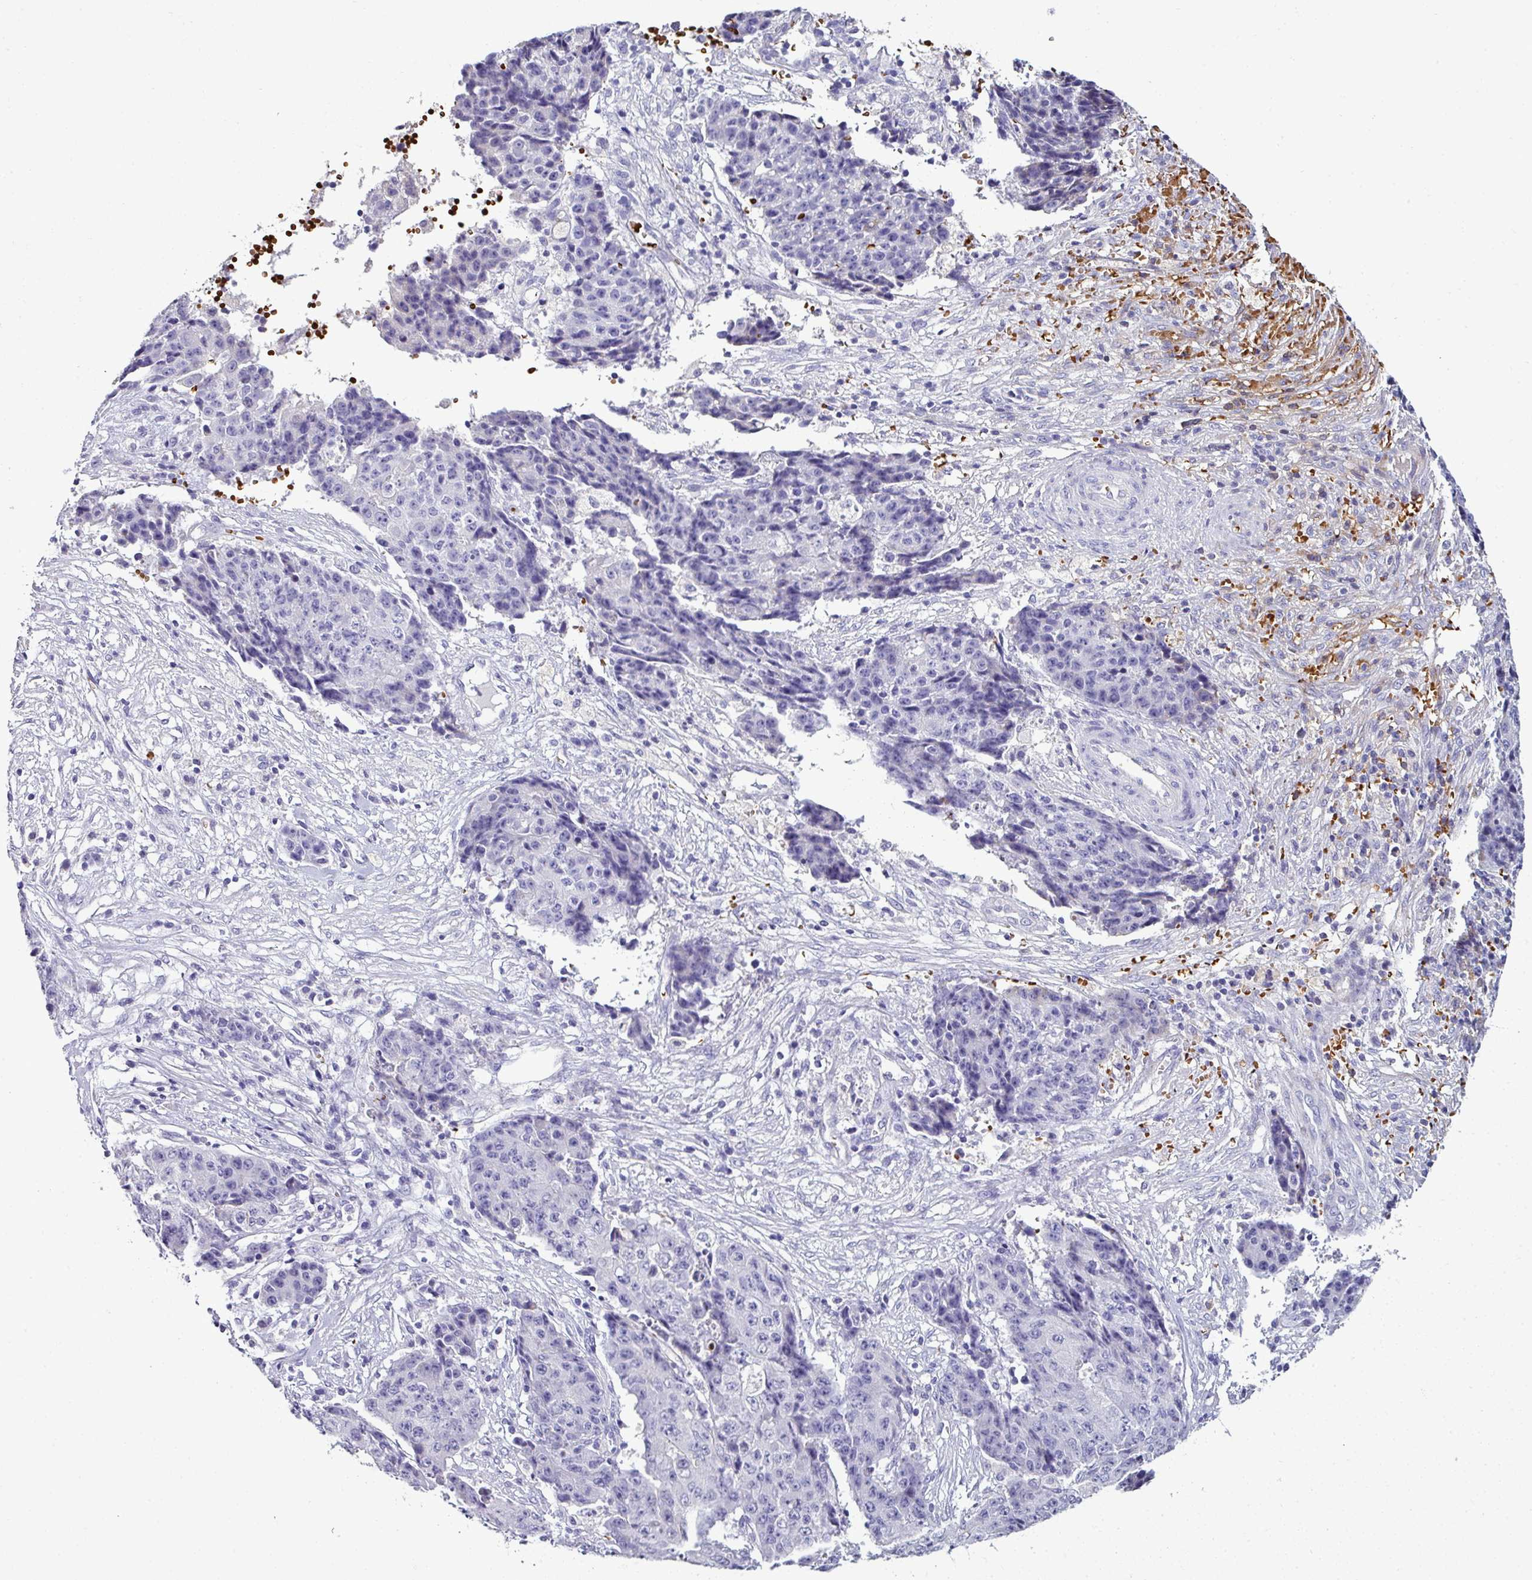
{"staining": {"intensity": "negative", "quantity": "none", "location": "none"}, "tissue": "ovarian cancer", "cell_type": "Tumor cells", "image_type": "cancer", "snomed": [{"axis": "morphology", "description": "Carcinoma, endometroid"}, {"axis": "topography", "description": "Ovary"}], "caption": "This micrograph is of ovarian cancer (endometroid carcinoma) stained with immunohistochemistry (IHC) to label a protein in brown with the nuclei are counter-stained blue. There is no positivity in tumor cells.", "gene": "NAPSA", "patient": {"sex": "female", "age": 42}}